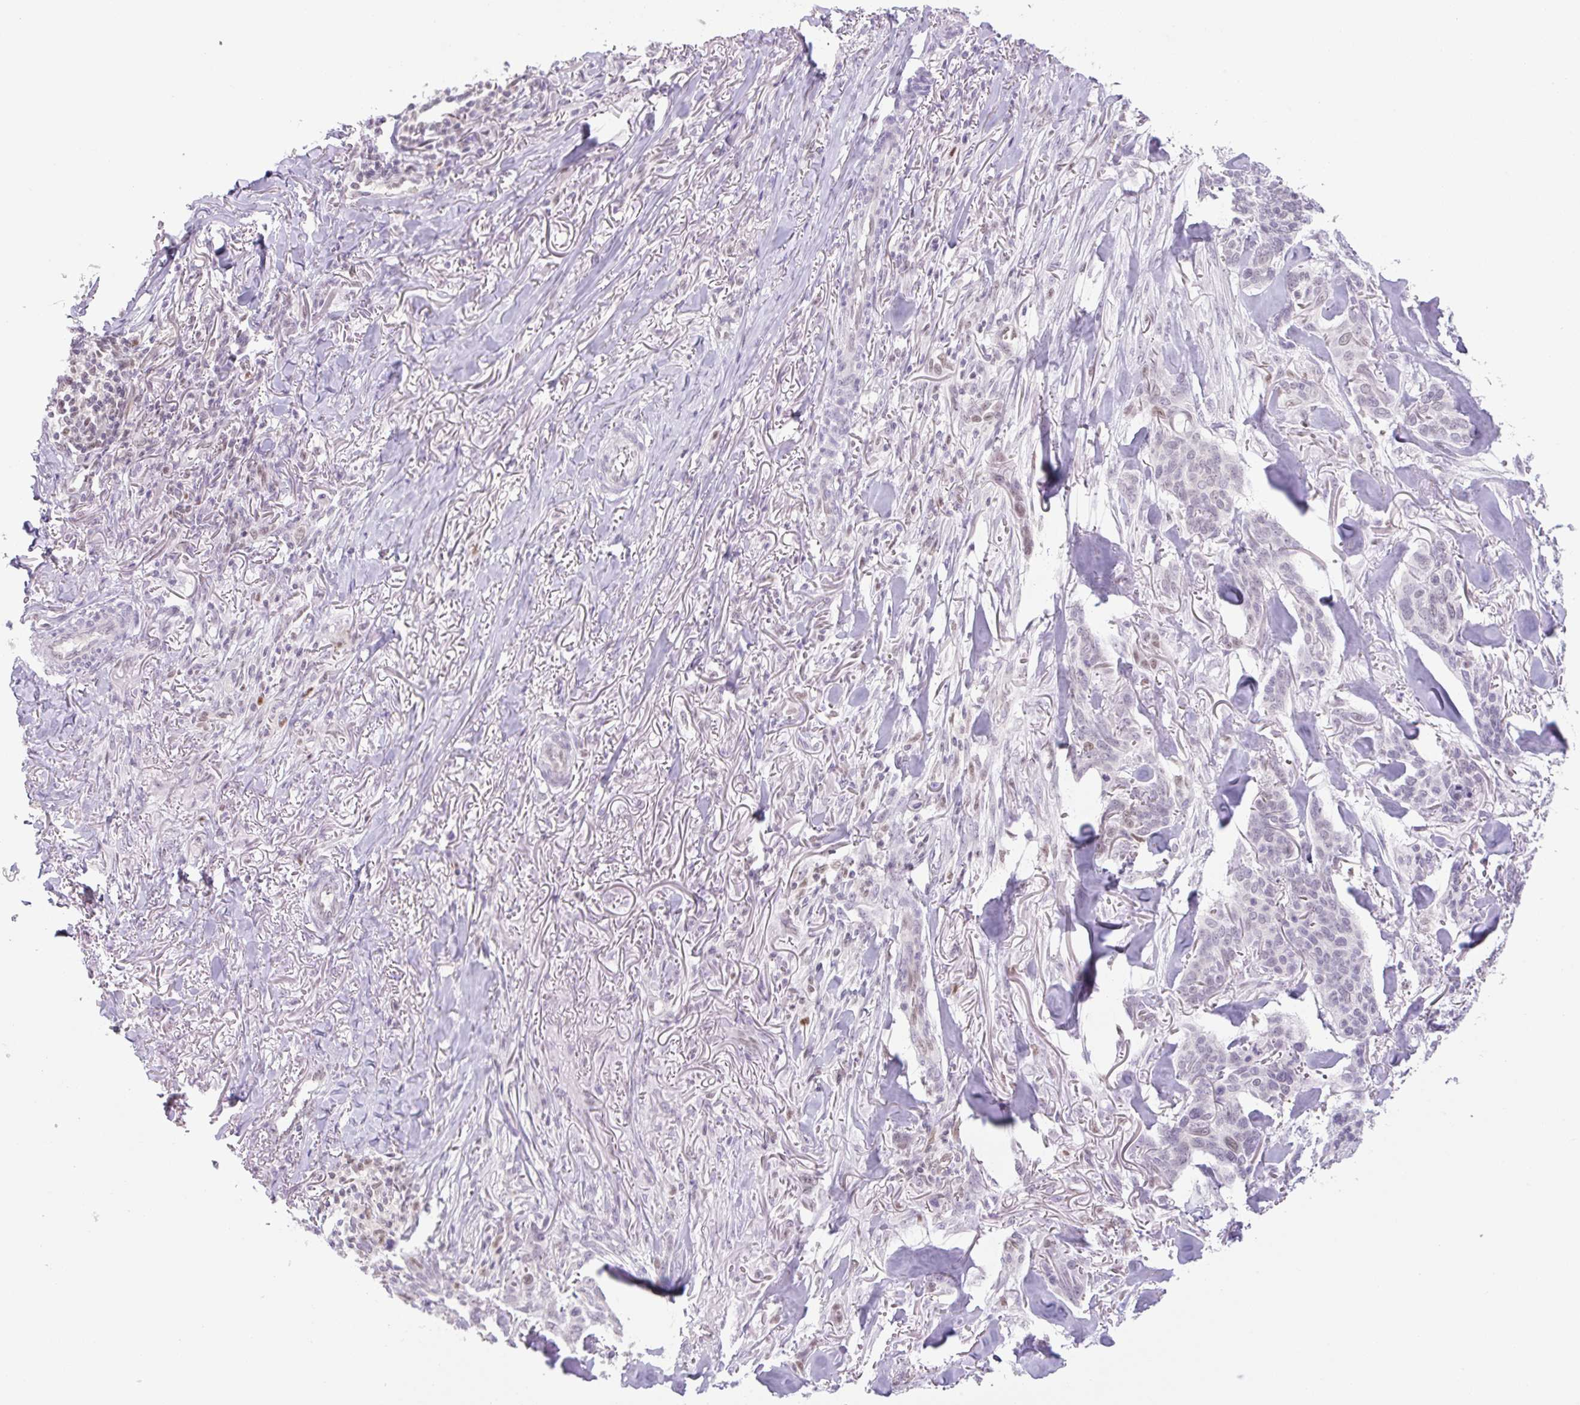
{"staining": {"intensity": "negative", "quantity": "none", "location": "none"}, "tissue": "skin cancer", "cell_type": "Tumor cells", "image_type": "cancer", "snomed": [{"axis": "morphology", "description": "Basal cell carcinoma"}, {"axis": "topography", "description": "Skin"}], "caption": "An immunohistochemistry photomicrograph of skin cancer (basal cell carcinoma) is shown. There is no staining in tumor cells of skin cancer (basal cell carcinoma).", "gene": "TLE3", "patient": {"sex": "male", "age": 86}}